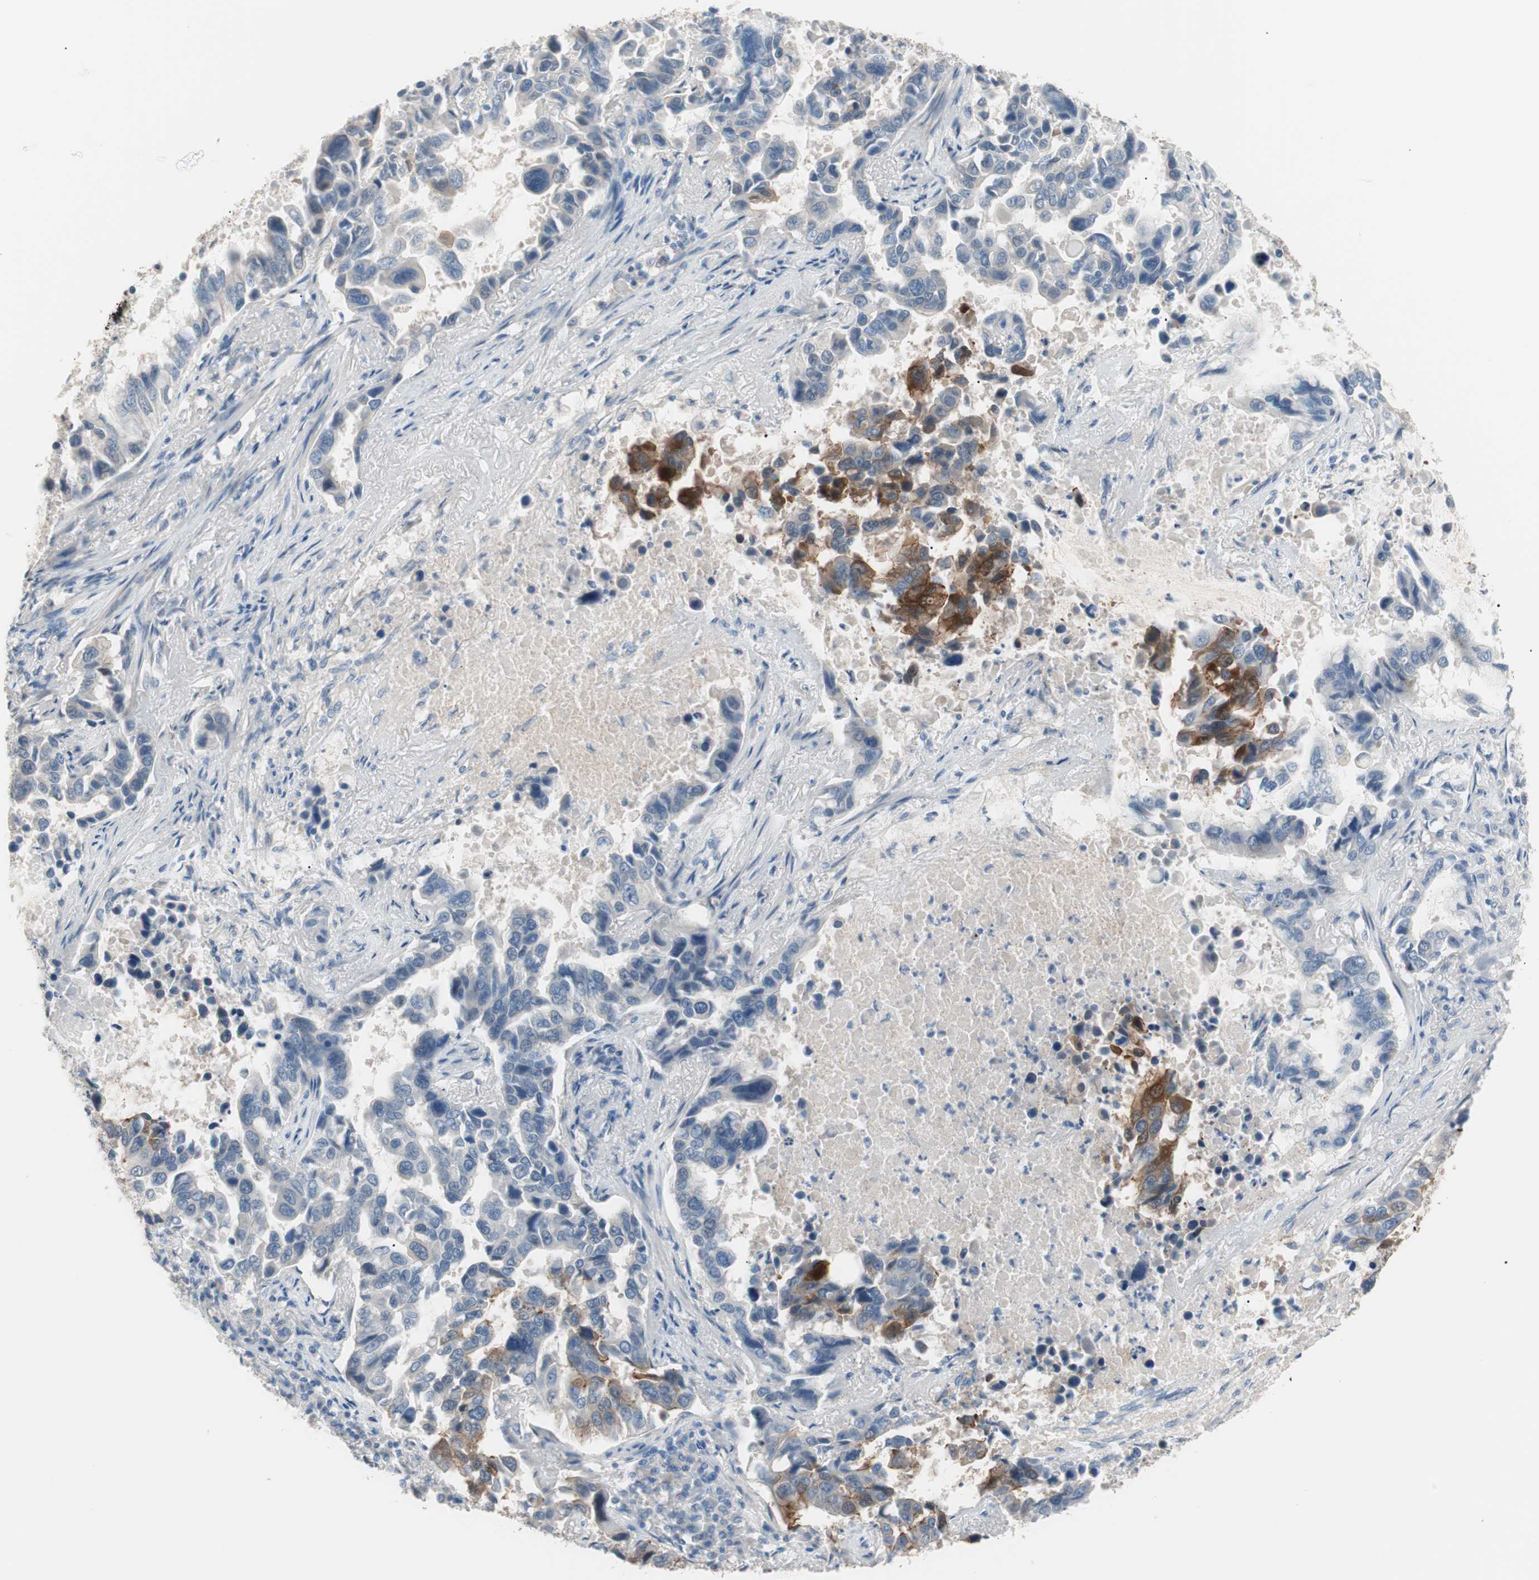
{"staining": {"intensity": "strong", "quantity": "25%-75%", "location": "cytoplasmic/membranous"}, "tissue": "lung cancer", "cell_type": "Tumor cells", "image_type": "cancer", "snomed": [{"axis": "morphology", "description": "Adenocarcinoma, NOS"}, {"axis": "topography", "description": "Lung"}], "caption": "Human lung adenocarcinoma stained for a protein (brown) demonstrates strong cytoplasmic/membranous positive positivity in approximately 25%-75% of tumor cells.", "gene": "VIL1", "patient": {"sex": "male", "age": 64}}